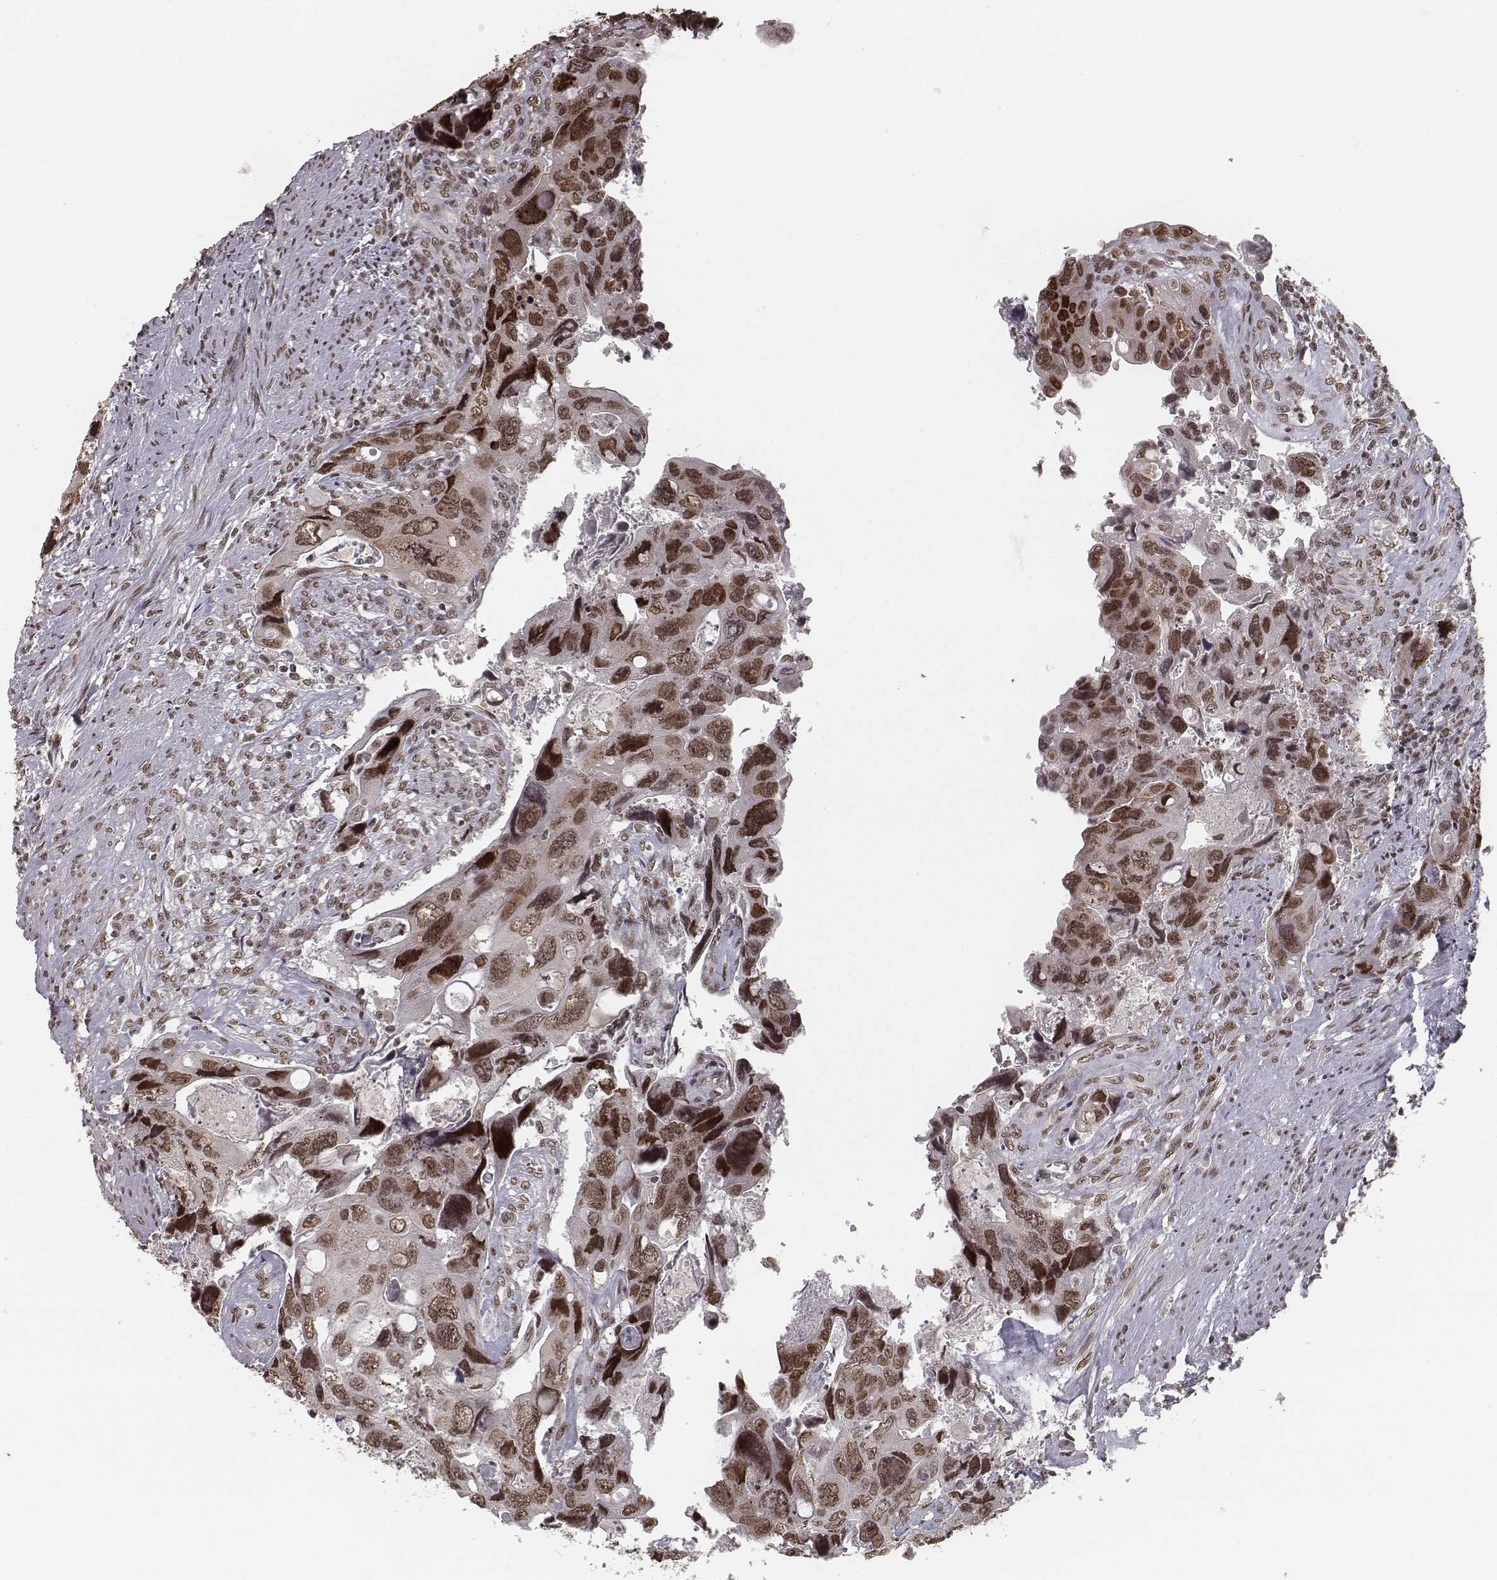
{"staining": {"intensity": "moderate", "quantity": ">75%", "location": "nuclear"}, "tissue": "colorectal cancer", "cell_type": "Tumor cells", "image_type": "cancer", "snomed": [{"axis": "morphology", "description": "Adenocarcinoma, NOS"}, {"axis": "topography", "description": "Rectum"}], "caption": "Approximately >75% of tumor cells in human adenocarcinoma (colorectal) exhibit moderate nuclear protein expression as visualized by brown immunohistochemical staining.", "gene": "HMGA2", "patient": {"sex": "male", "age": 62}}